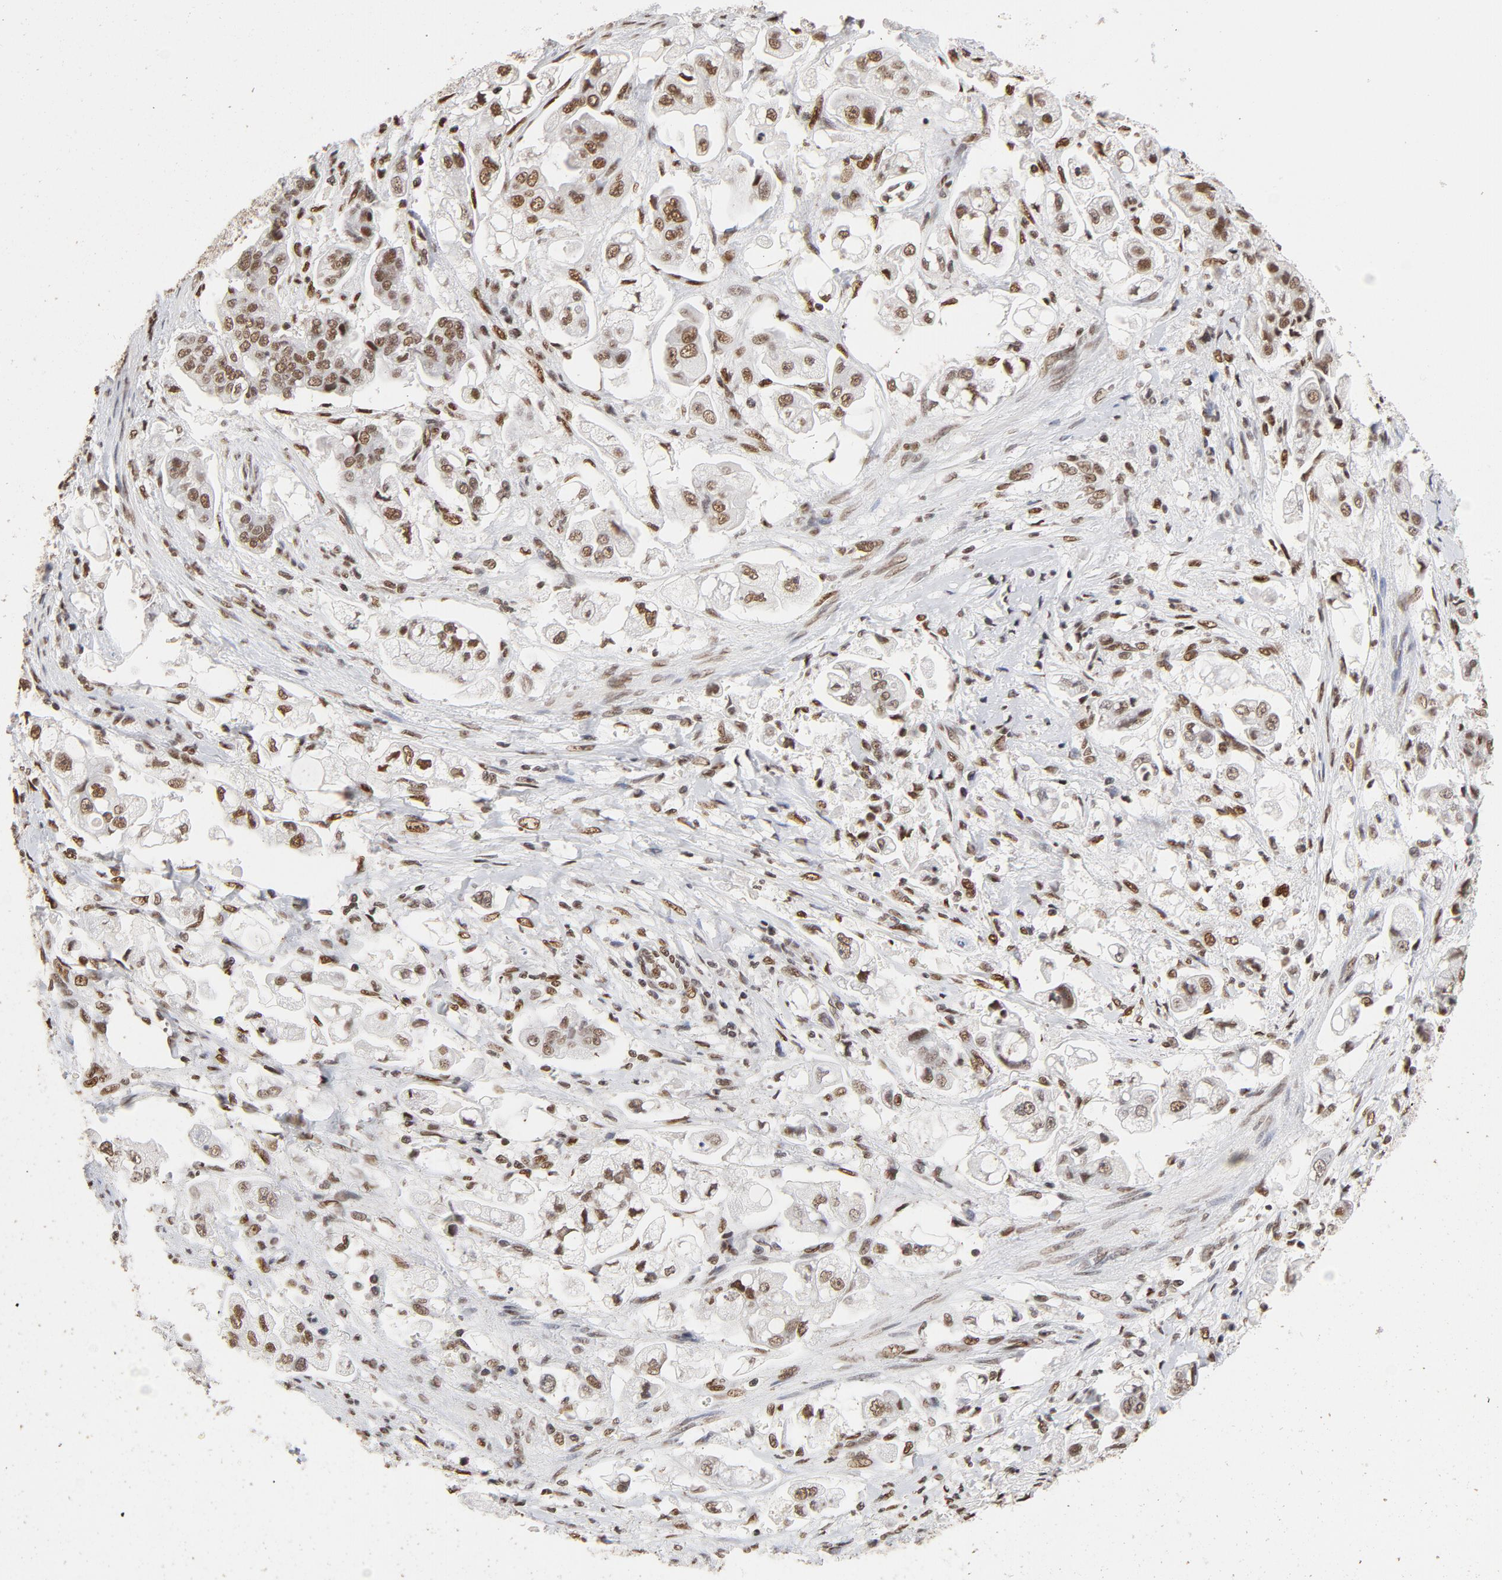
{"staining": {"intensity": "moderate", "quantity": ">75%", "location": "nuclear"}, "tissue": "stomach cancer", "cell_type": "Tumor cells", "image_type": "cancer", "snomed": [{"axis": "morphology", "description": "Adenocarcinoma, NOS"}, {"axis": "topography", "description": "Stomach"}], "caption": "Adenocarcinoma (stomach) tissue demonstrates moderate nuclear expression in about >75% of tumor cells", "gene": "TP53BP1", "patient": {"sex": "male", "age": 62}}